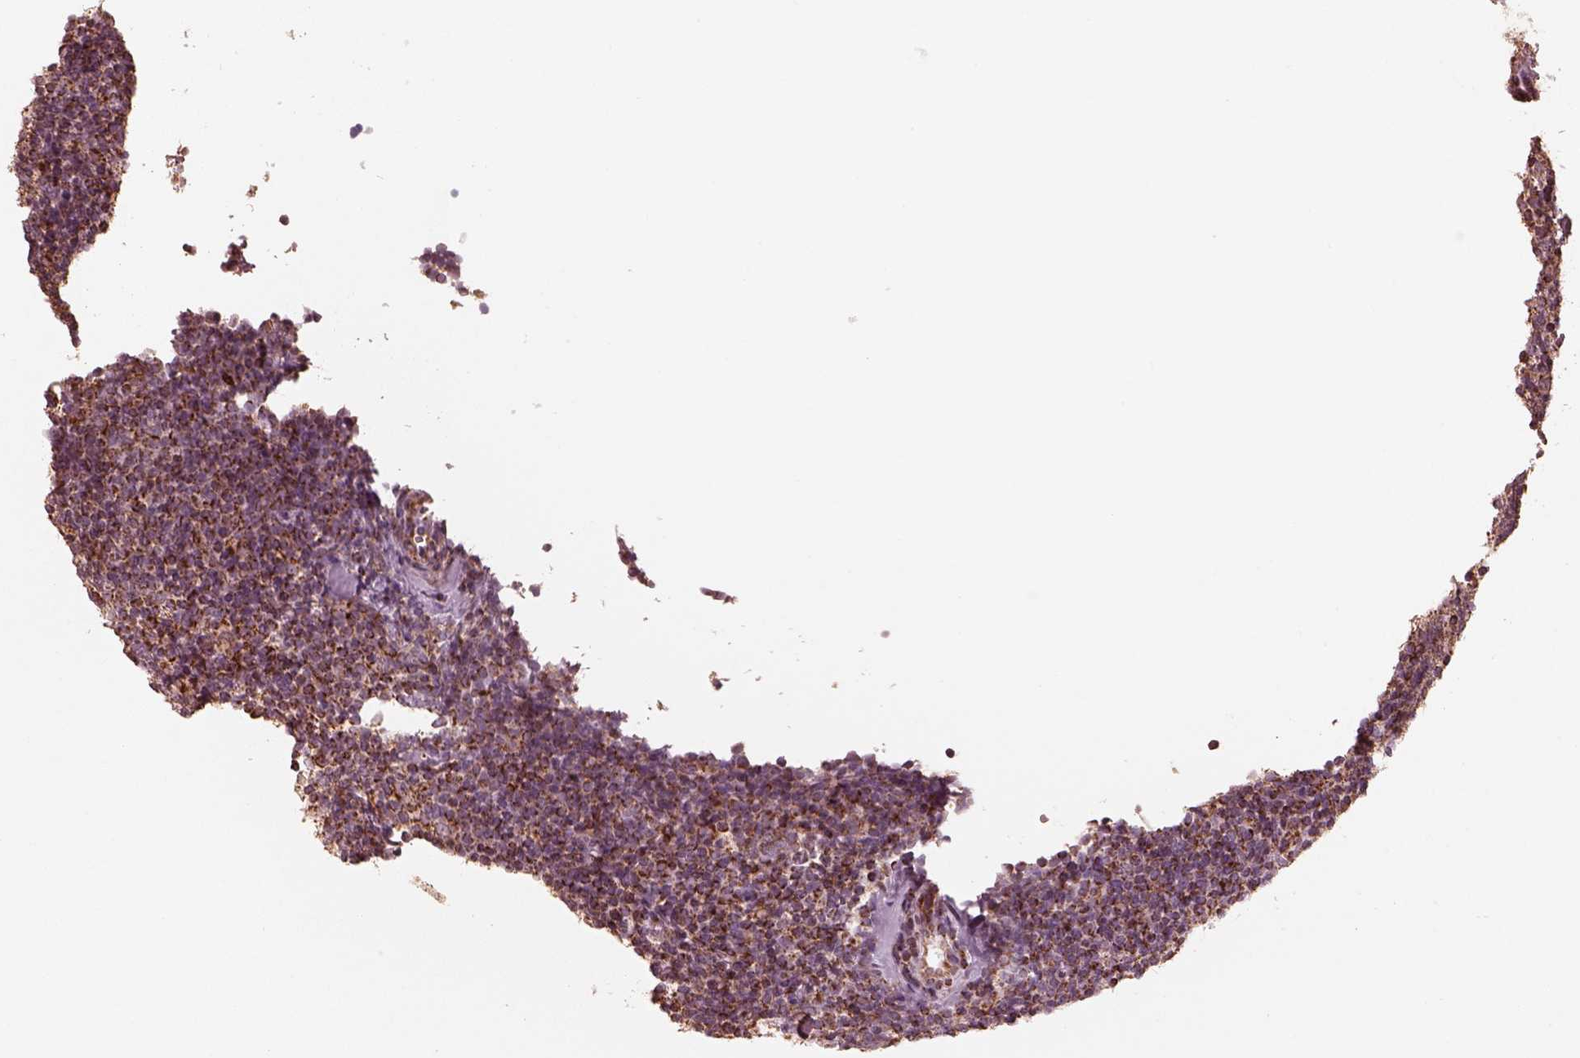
{"staining": {"intensity": "strong", "quantity": ">75%", "location": "cytoplasmic/membranous"}, "tissue": "lymphoma", "cell_type": "Tumor cells", "image_type": "cancer", "snomed": [{"axis": "morphology", "description": "Malignant lymphoma, non-Hodgkin's type, Low grade"}, {"axis": "topography", "description": "Lymph node"}], "caption": "Approximately >75% of tumor cells in lymphoma exhibit strong cytoplasmic/membranous protein staining as visualized by brown immunohistochemical staining.", "gene": "ENTPD6", "patient": {"sex": "female", "age": 56}}